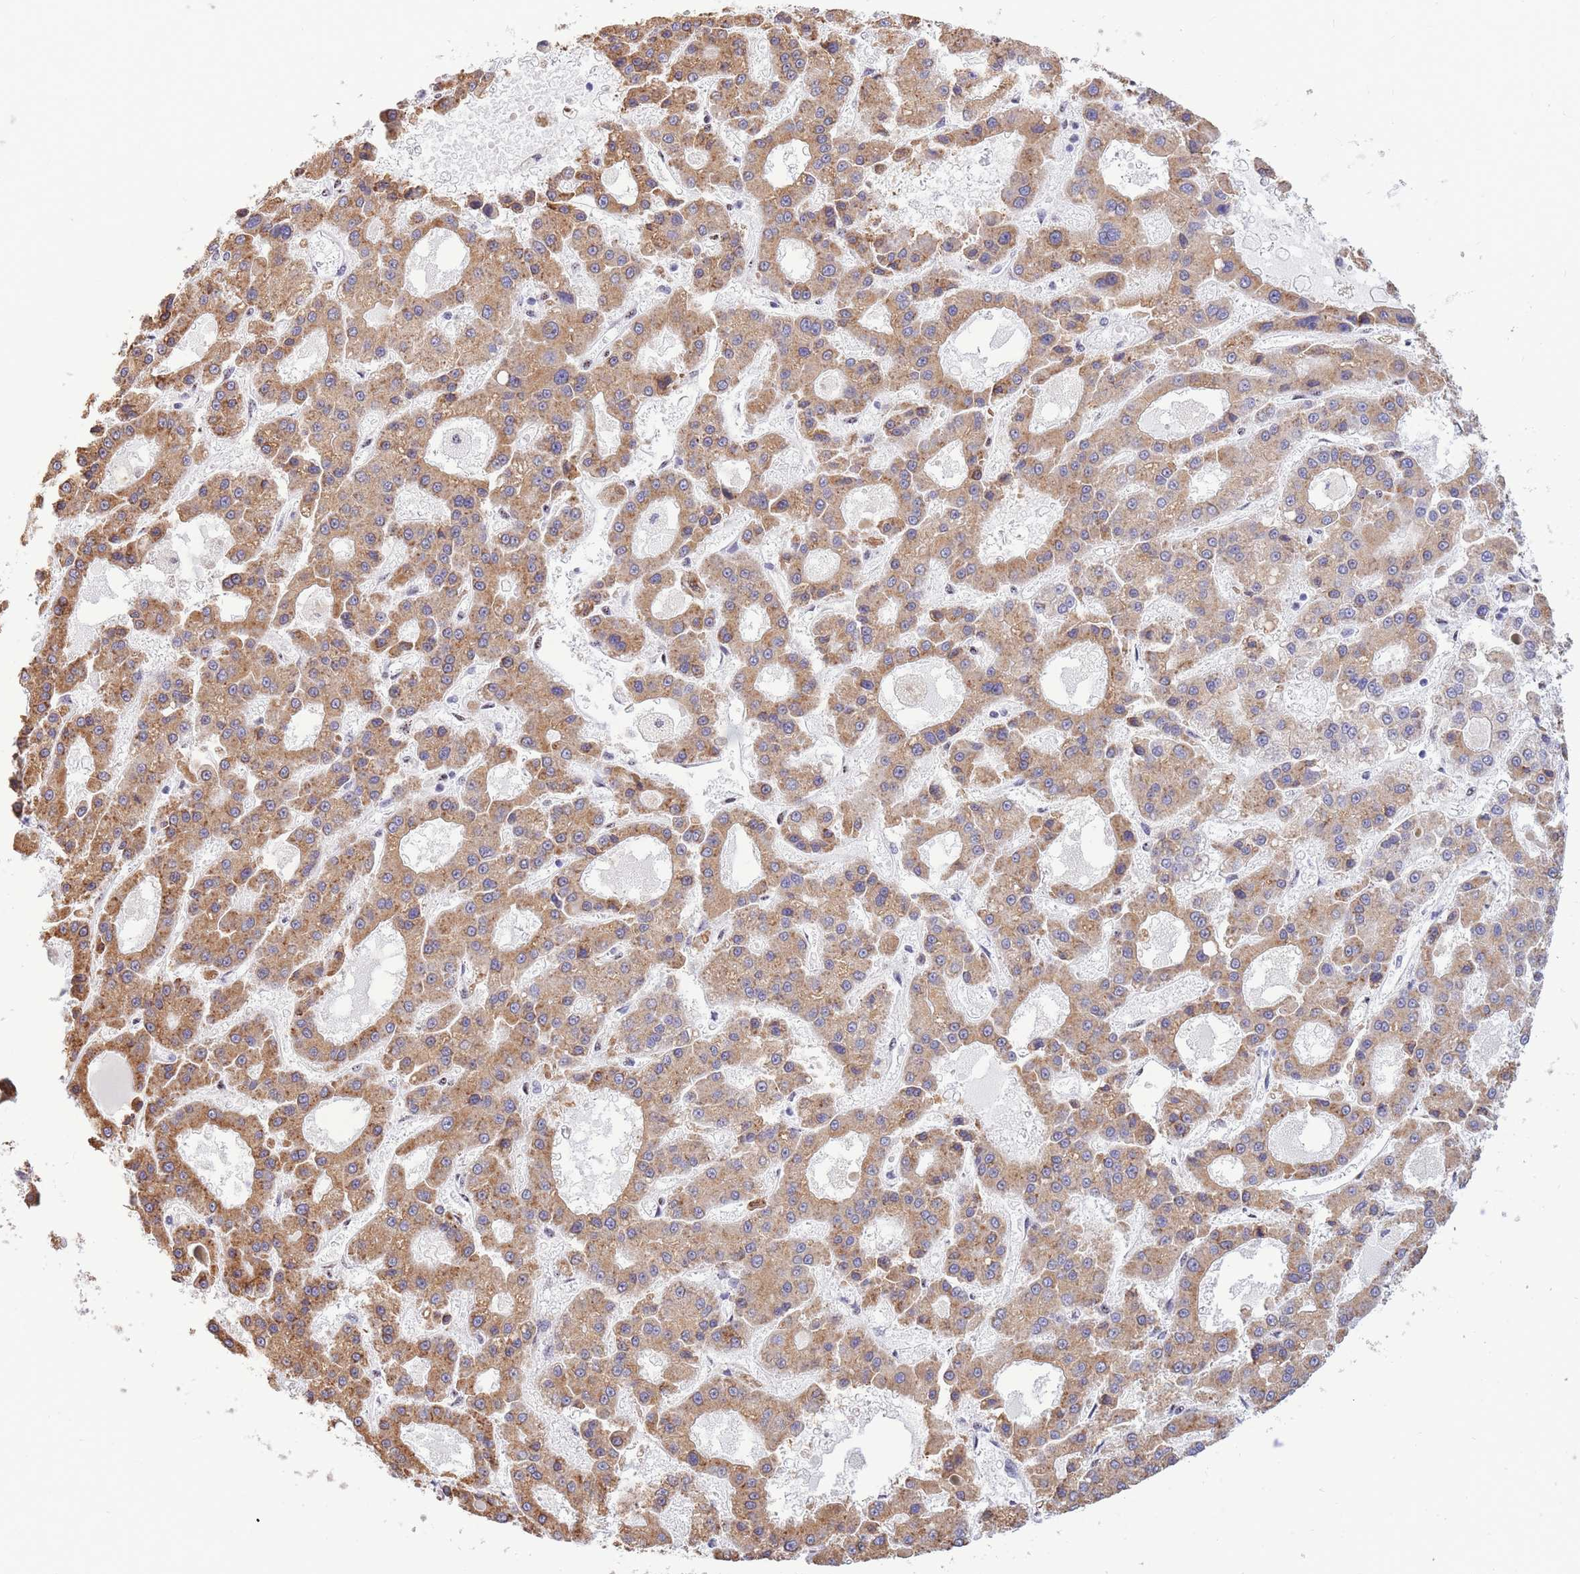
{"staining": {"intensity": "moderate", "quantity": ">75%", "location": "cytoplasmic/membranous"}, "tissue": "liver cancer", "cell_type": "Tumor cells", "image_type": "cancer", "snomed": [{"axis": "morphology", "description": "Carcinoma, Hepatocellular, NOS"}, {"axis": "topography", "description": "Liver"}], "caption": "This is a micrograph of IHC staining of hepatocellular carcinoma (liver), which shows moderate expression in the cytoplasmic/membranous of tumor cells.", "gene": "FAM153A", "patient": {"sex": "male", "age": 70}}